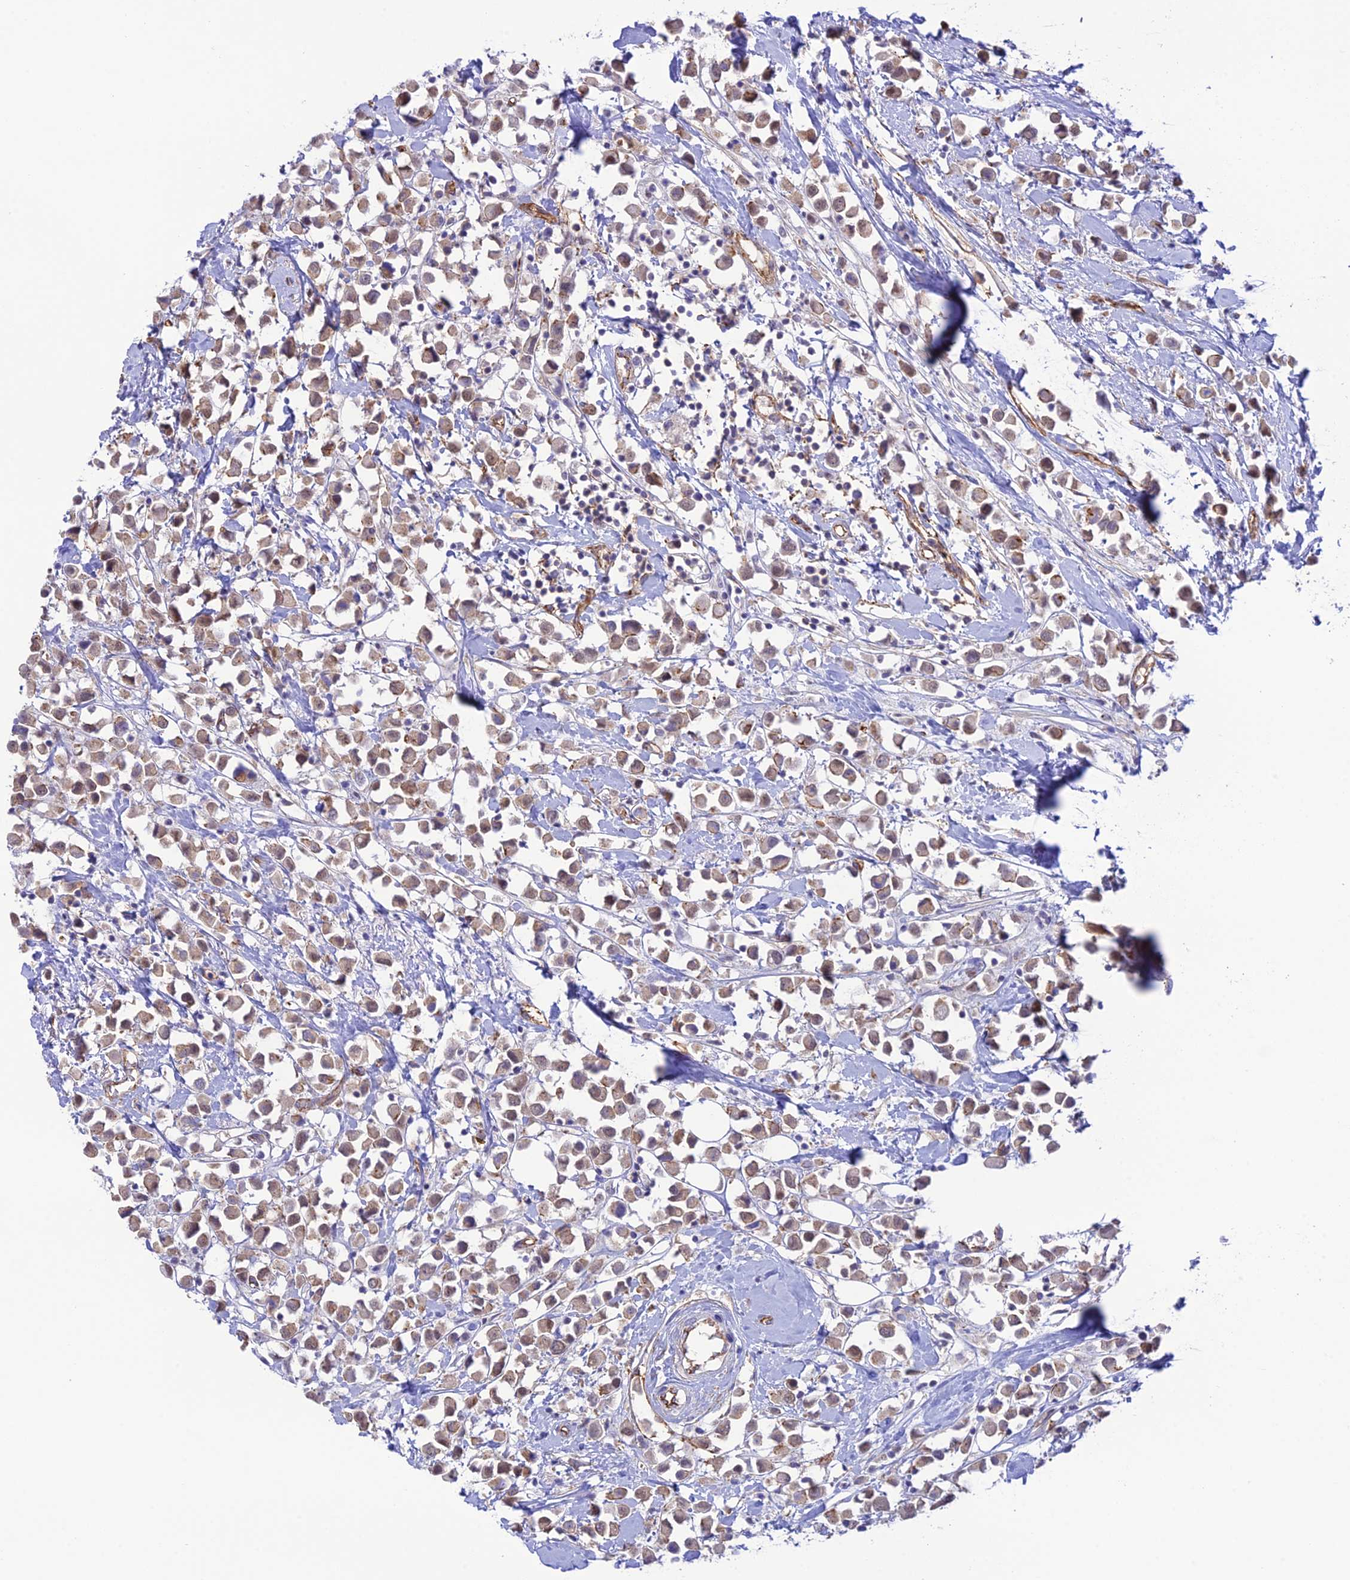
{"staining": {"intensity": "weak", "quantity": ">75%", "location": "cytoplasmic/membranous"}, "tissue": "breast cancer", "cell_type": "Tumor cells", "image_type": "cancer", "snomed": [{"axis": "morphology", "description": "Duct carcinoma"}, {"axis": "topography", "description": "Breast"}], "caption": "IHC of human breast cancer (intraductal carcinoma) exhibits low levels of weak cytoplasmic/membranous staining in approximately >75% of tumor cells. (IHC, brightfield microscopy, high magnification).", "gene": "YPEL5", "patient": {"sex": "female", "age": 61}}